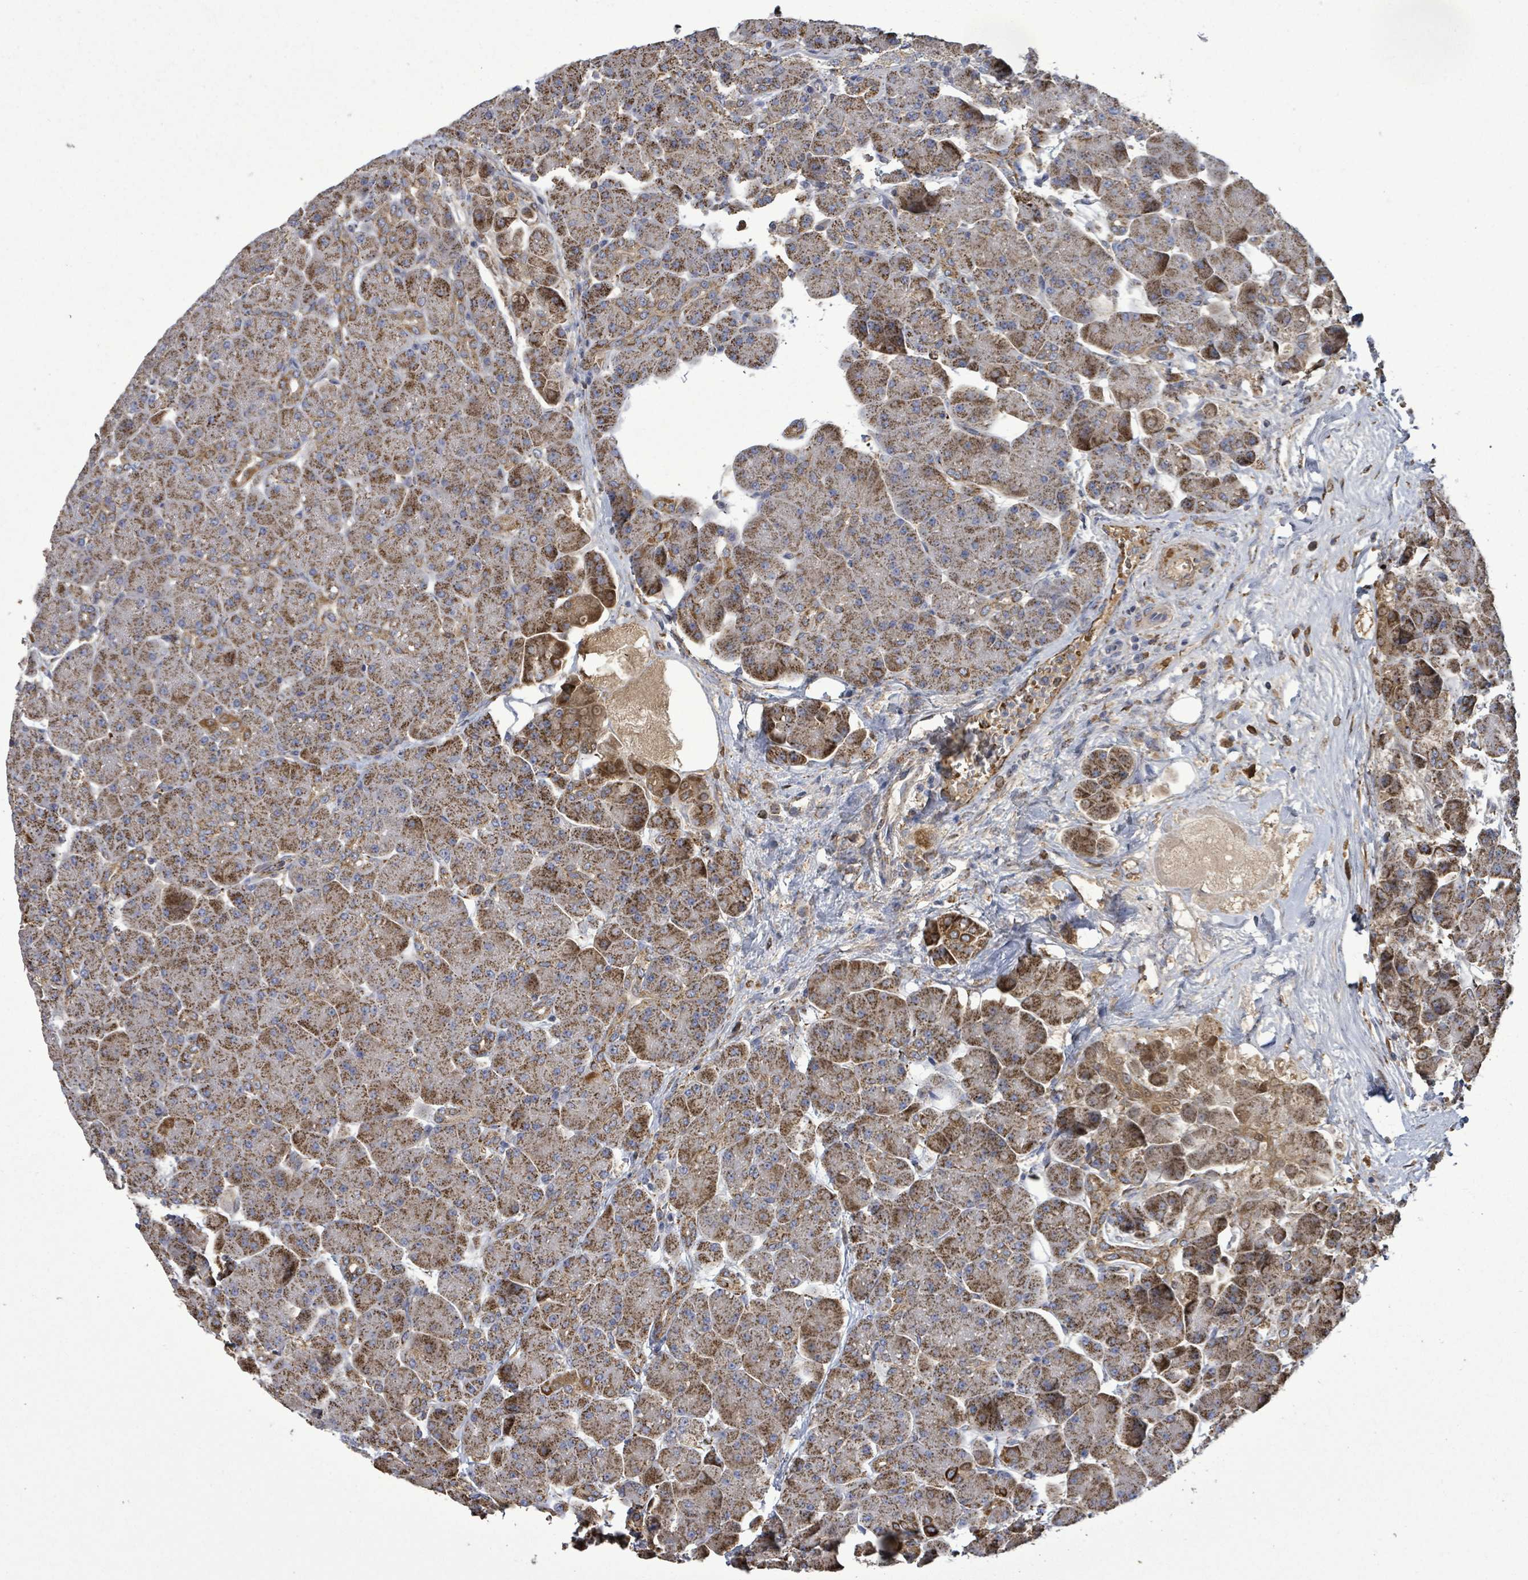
{"staining": {"intensity": "strong", "quantity": ">75%", "location": "cytoplasmic/membranous"}, "tissue": "pancreas", "cell_type": "Exocrine glandular cells", "image_type": "normal", "snomed": [{"axis": "morphology", "description": "Normal tissue, NOS"}, {"axis": "topography", "description": "Pancreas"}], "caption": "DAB (3,3'-diaminobenzidine) immunohistochemical staining of unremarkable human pancreas demonstrates strong cytoplasmic/membranous protein expression in approximately >75% of exocrine glandular cells.", "gene": "MTMR12", "patient": {"sex": "male", "age": 66}}